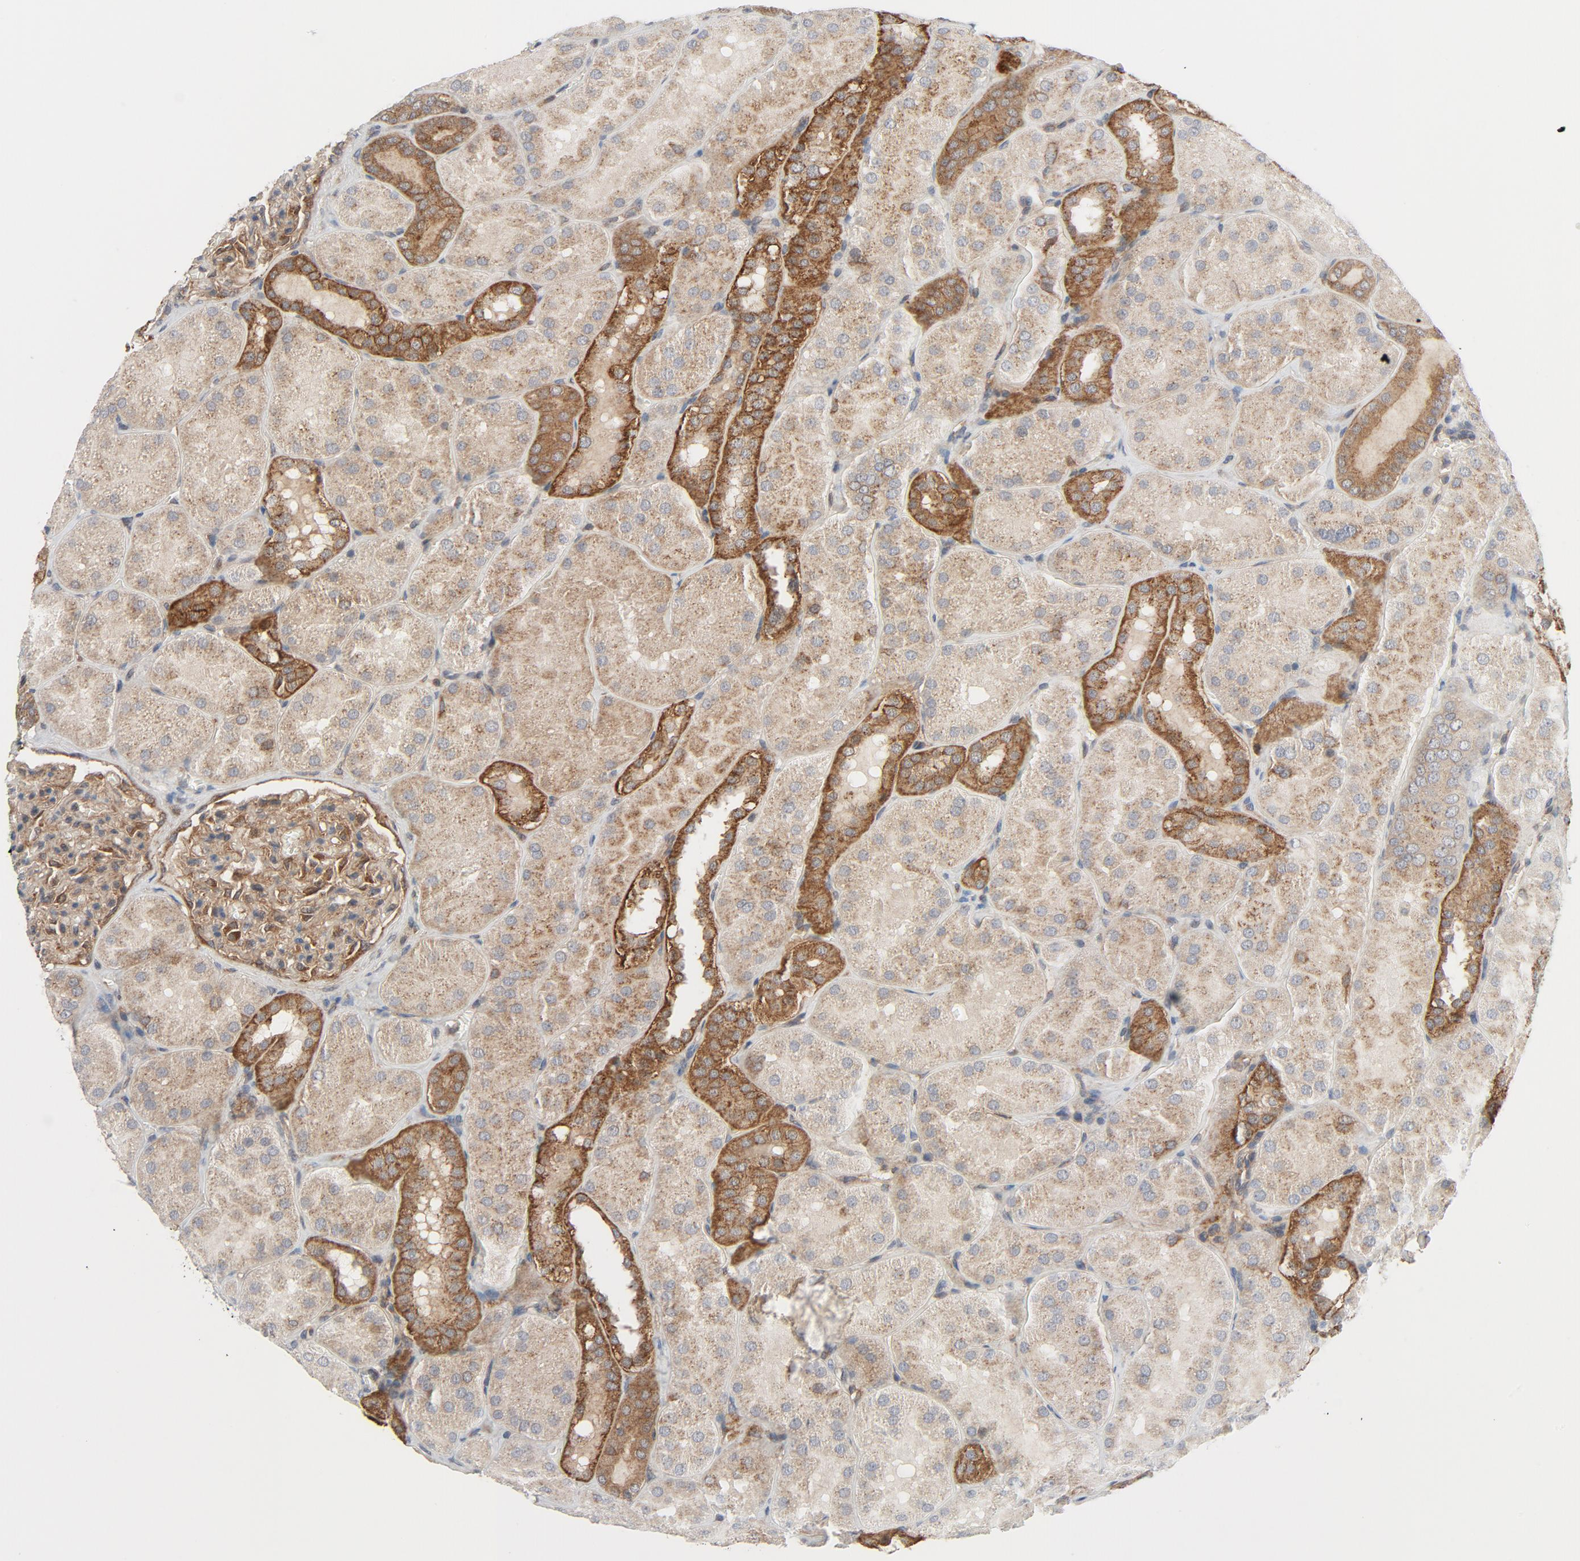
{"staining": {"intensity": "moderate", "quantity": ">75%", "location": "cytoplasmic/membranous"}, "tissue": "kidney", "cell_type": "Cells in glomeruli", "image_type": "normal", "snomed": [{"axis": "morphology", "description": "Normal tissue, NOS"}, {"axis": "topography", "description": "Kidney"}], "caption": "An immunohistochemistry (IHC) micrograph of unremarkable tissue is shown. Protein staining in brown shows moderate cytoplasmic/membranous positivity in kidney within cells in glomeruli.", "gene": "TSG101", "patient": {"sex": "male", "age": 28}}